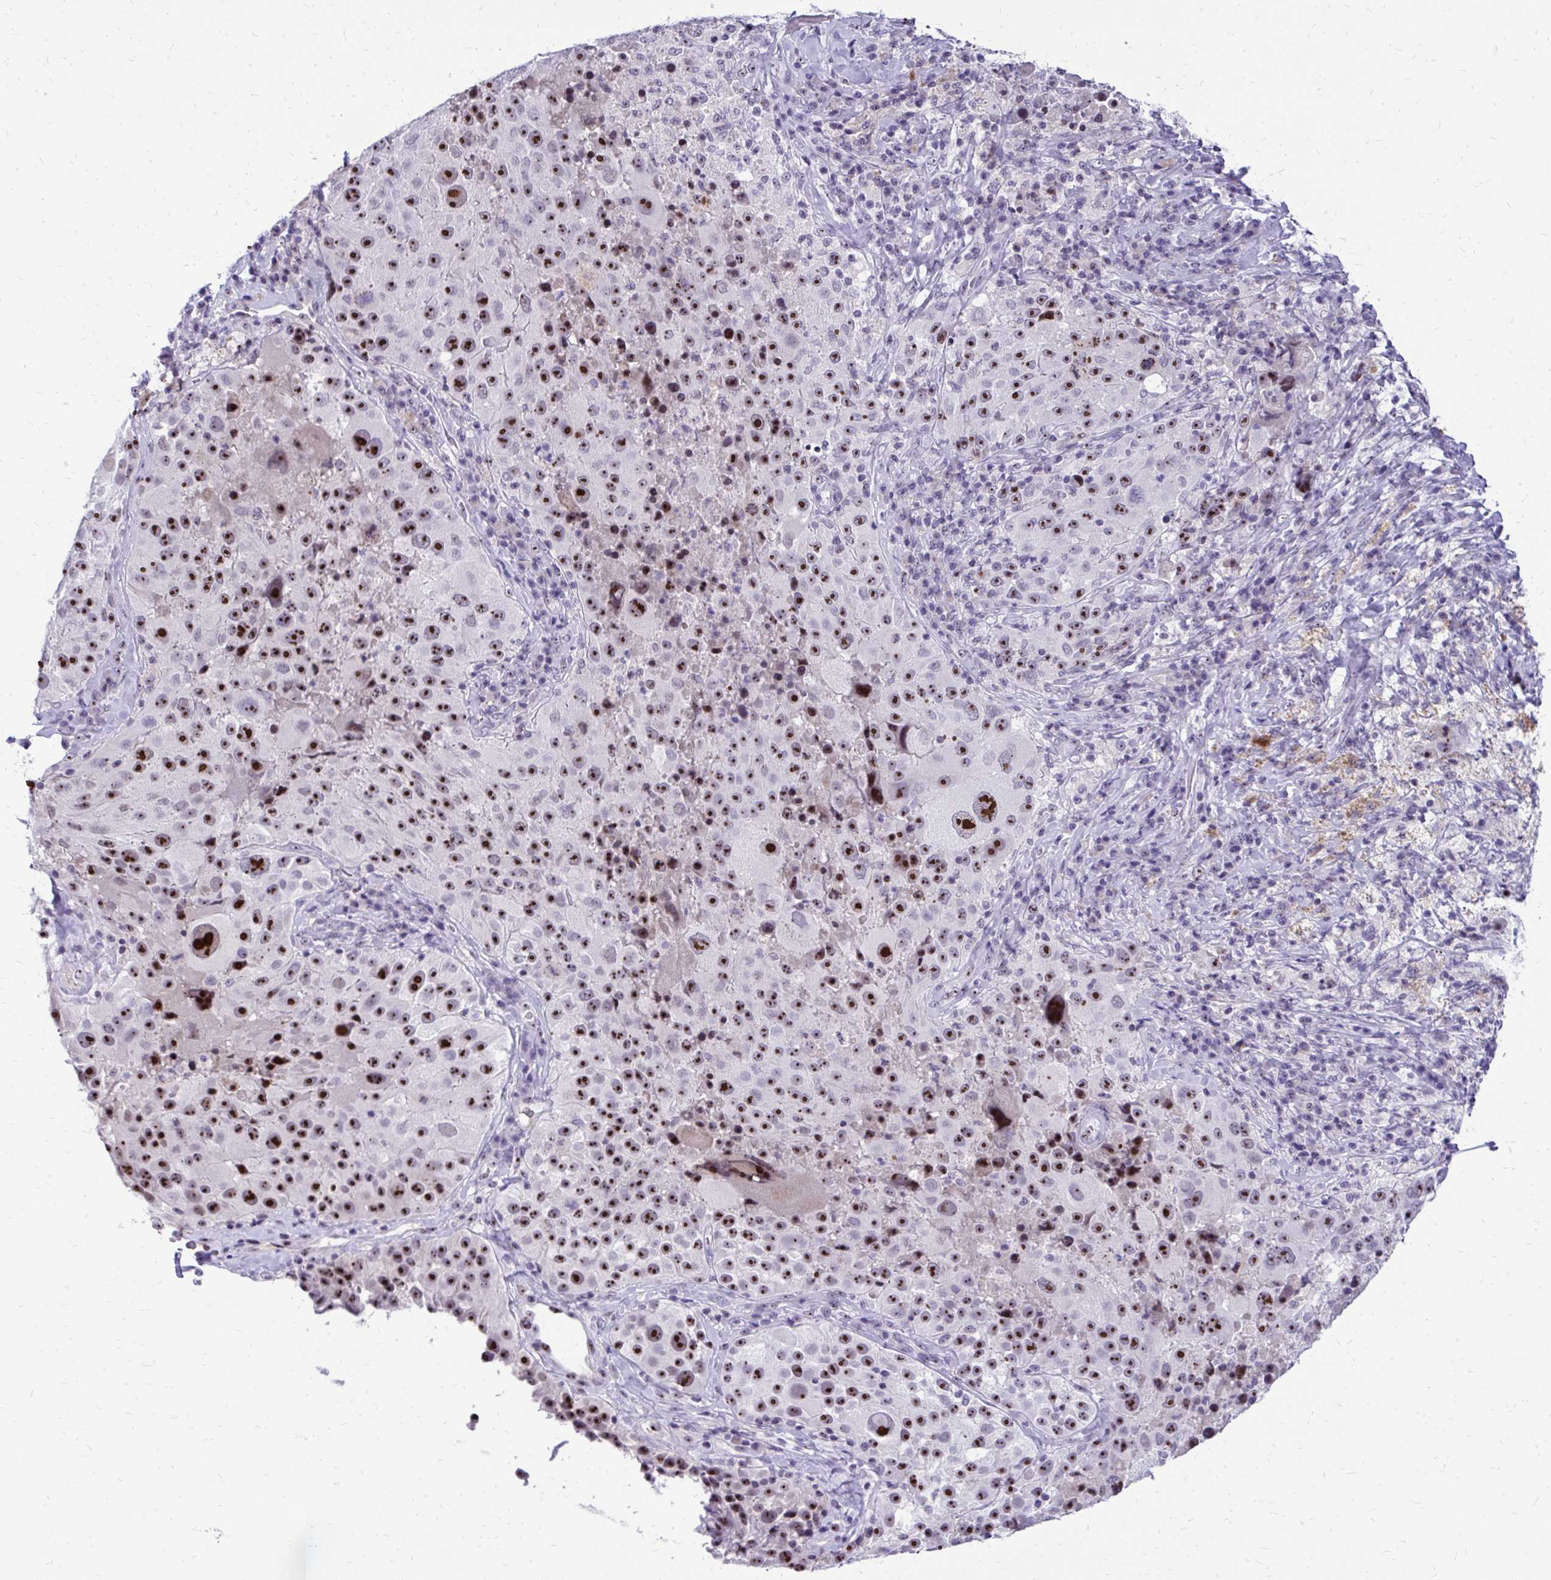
{"staining": {"intensity": "strong", "quantity": ">75%", "location": "nuclear"}, "tissue": "melanoma", "cell_type": "Tumor cells", "image_type": "cancer", "snomed": [{"axis": "morphology", "description": "Malignant melanoma, Metastatic site"}, {"axis": "topography", "description": "Lymph node"}], "caption": "Immunohistochemistry (DAB) staining of malignant melanoma (metastatic site) reveals strong nuclear protein expression in about >75% of tumor cells. The protein is stained brown, and the nuclei are stained in blue (DAB (3,3'-diaminobenzidine) IHC with brightfield microscopy, high magnification).", "gene": "NIFK", "patient": {"sex": "male", "age": 62}}